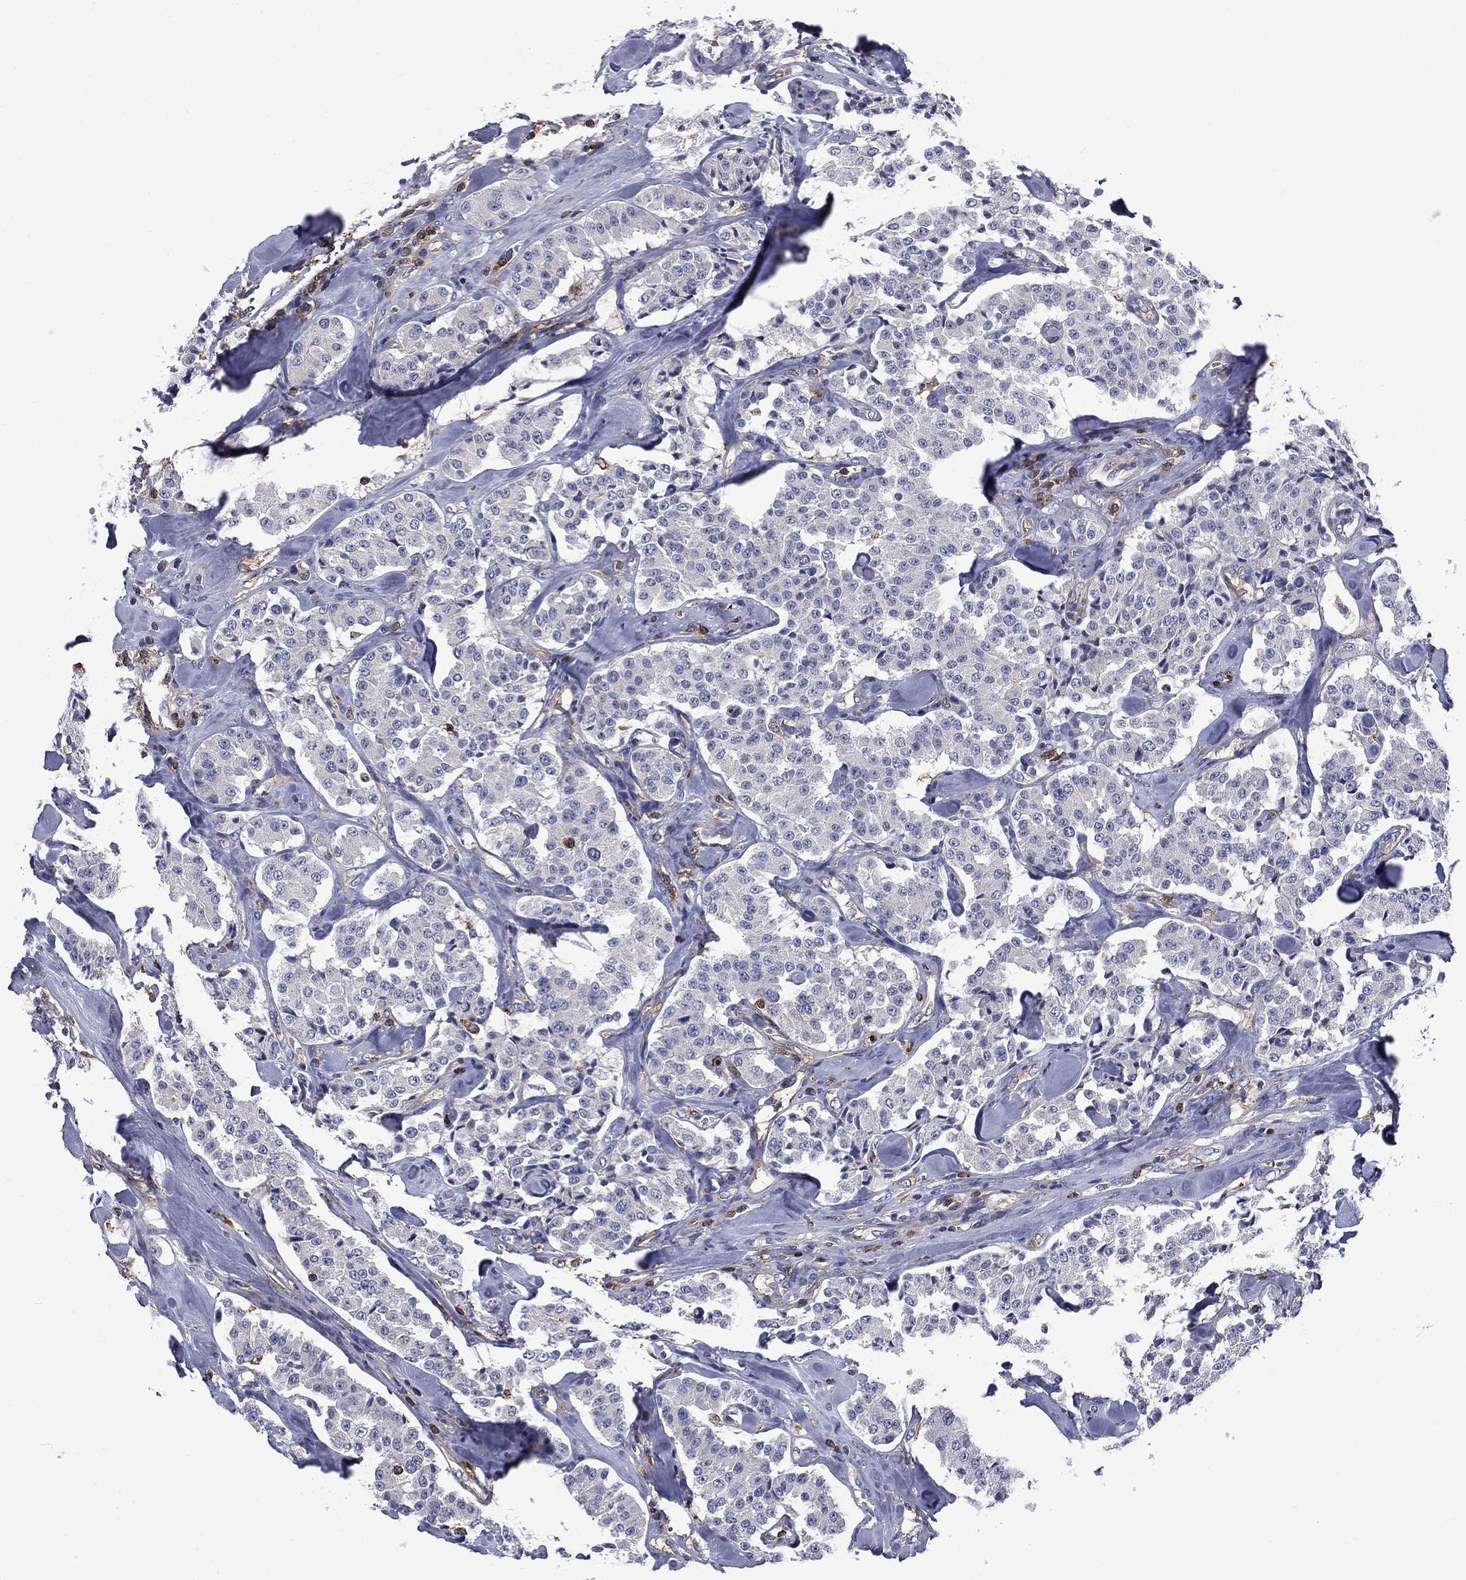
{"staining": {"intensity": "negative", "quantity": "none", "location": "none"}, "tissue": "carcinoid", "cell_type": "Tumor cells", "image_type": "cancer", "snomed": [{"axis": "morphology", "description": "Carcinoid, malignant, NOS"}, {"axis": "topography", "description": "Pancreas"}], "caption": "A micrograph of human malignant carcinoid is negative for staining in tumor cells.", "gene": "ARHGAP45", "patient": {"sex": "male", "age": 41}}